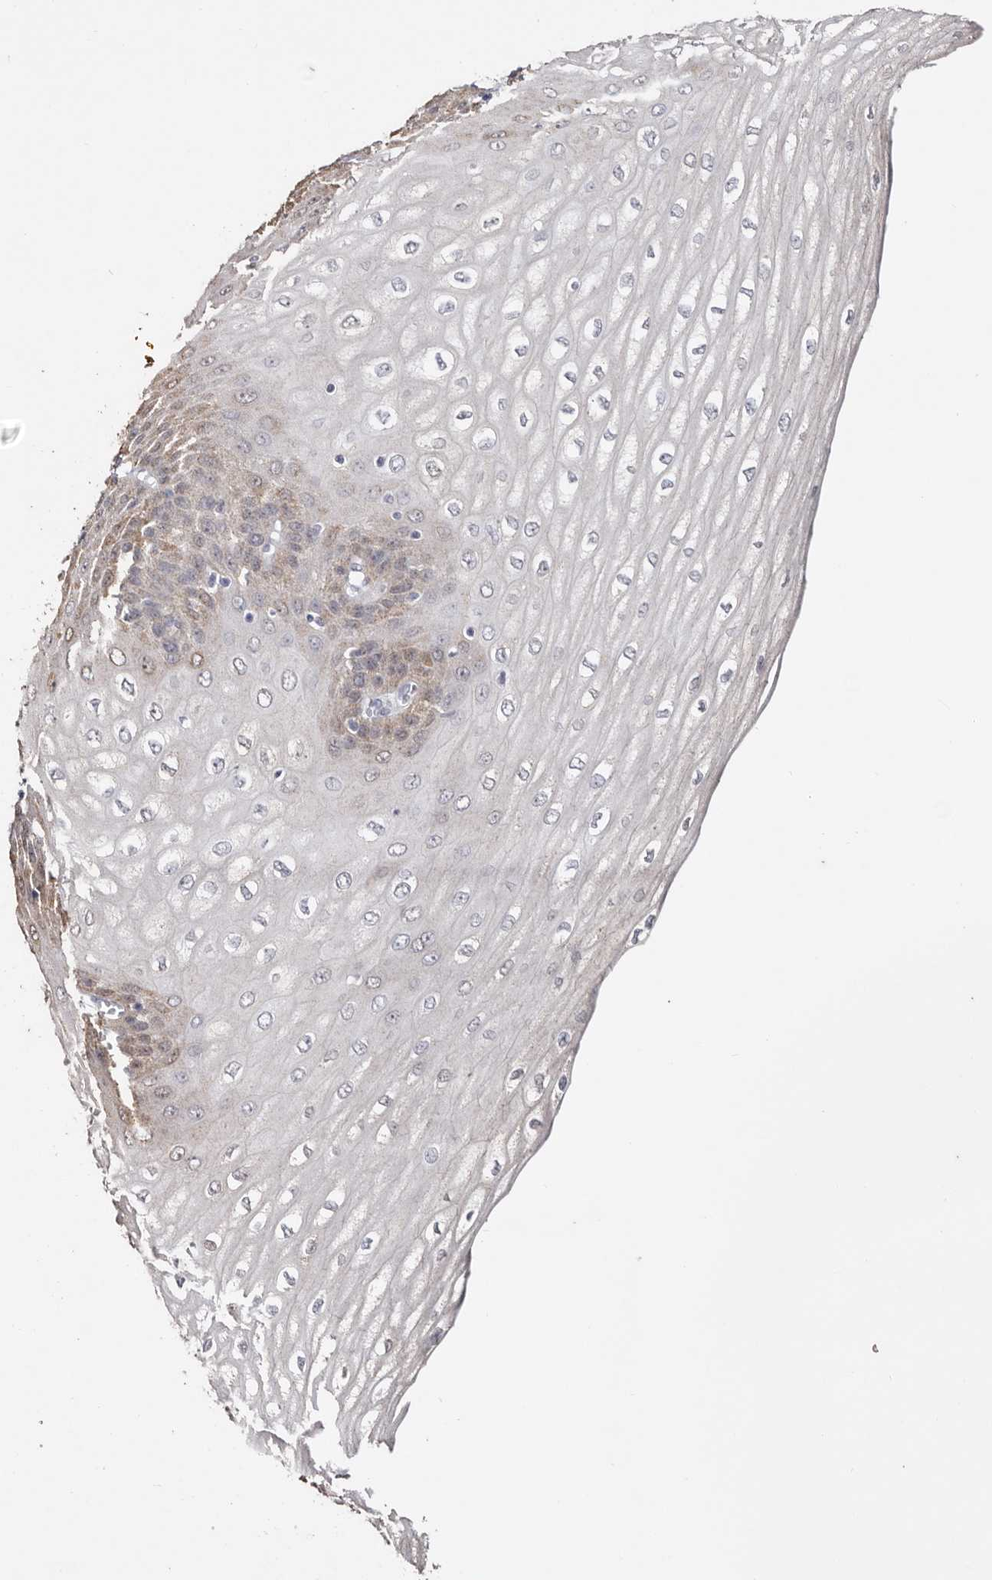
{"staining": {"intensity": "moderate", "quantity": "<25%", "location": "cytoplasmic/membranous"}, "tissue": "esophagus", "cell_type": "Squamous epithelial cells", "image_type": "normal", "snomed": [{"axis": "morphology", "description": "Normal tissue, NOS"}, {"axis": "topography", "description": "Esophagus"}], "caption": "DAB immunohistochemical staining of unremarkable human esophagus displays moderate cytoplasmic/membranous protein staining in about <25% of squamous epithelial cells. The staining was performed using DAB, with brown indicating positive protein expression. Nuclei are stained blue with hematoxylin.", "gene": "LGALS7B", "patient": {"sex": "male", "age": 60}}